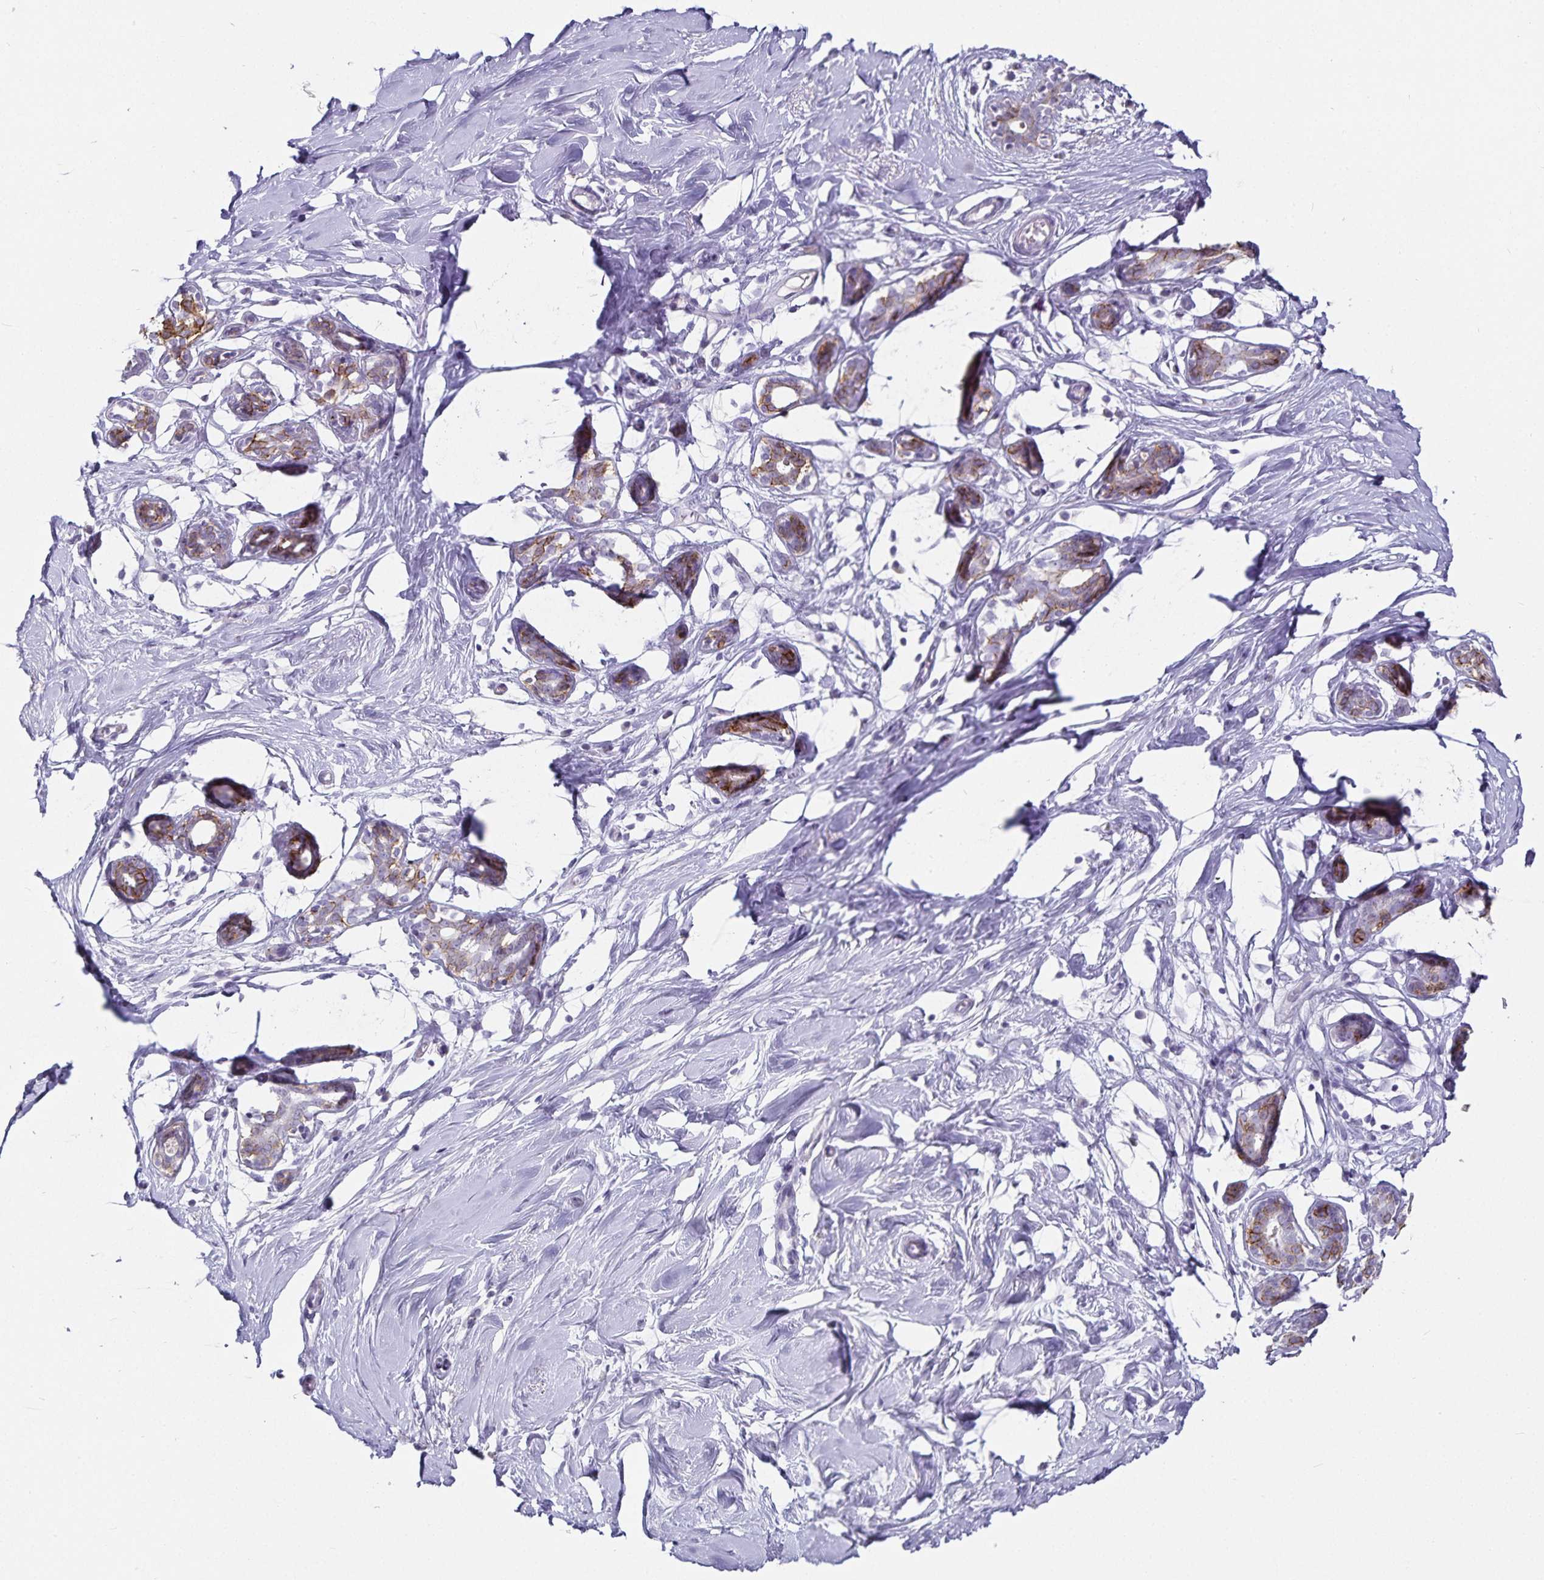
{"staining": {"intensity": "negative", "quantity": "none", "location": "none"}, "tissue": "breast", "cell_type": "Adipocytes", "image_type": "normal", "snomed": [{"axis": "morphology", "description": "Normal tissue, NOS"}, {"axis": "topography", "description": "Breast"}], "caption": "Benign breast was stained to show a protein in brown. There is no significant expression in adipocytes. (DAB IHC with hematoxylin counter stain).", "gene": "CA12", "patient": {"sex": "female", "age": 27}}